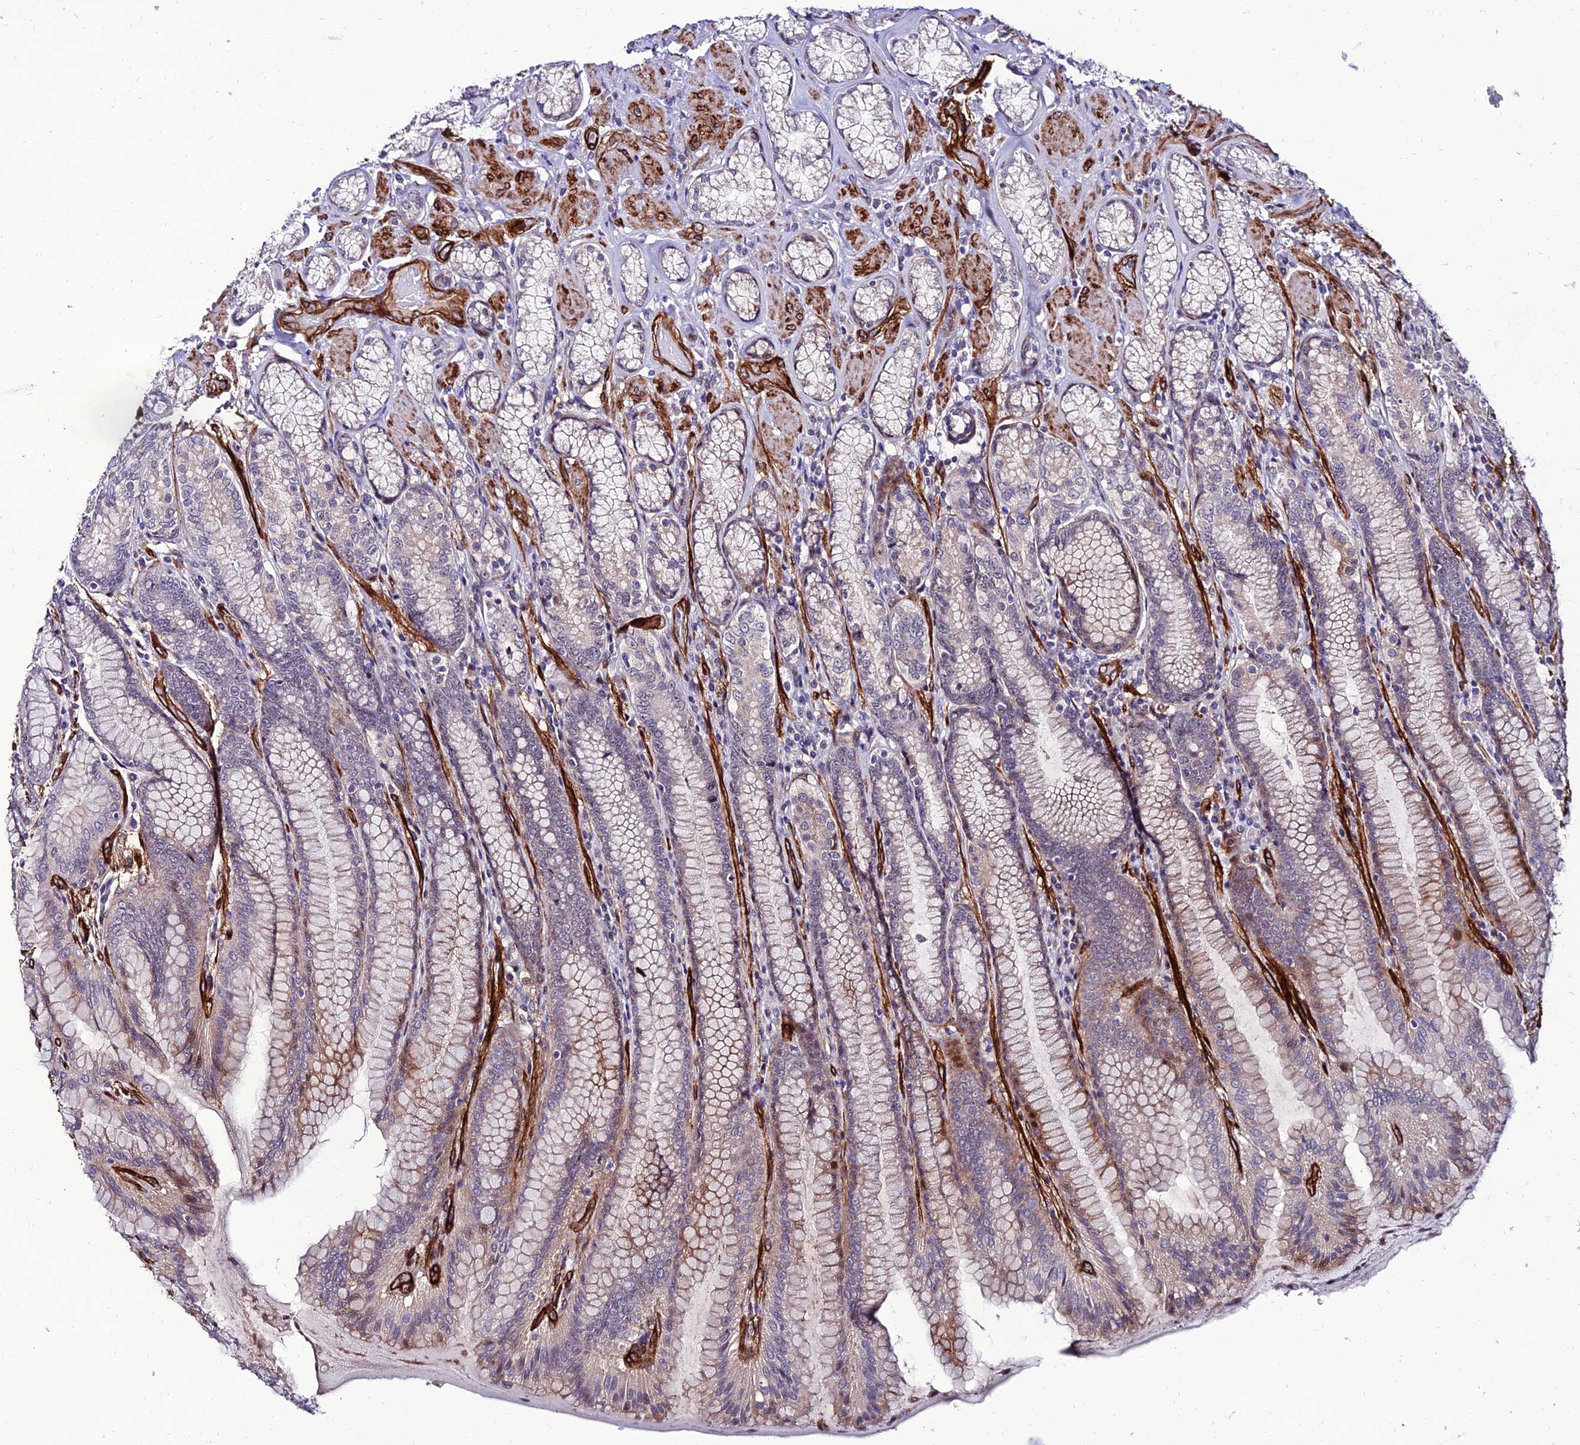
{"staining": {"intensity": "weak", "quantity": "25%-75%", "location": "cytoplasmic/membranous"}, "tissue": "stomach", "cell_type": "Glandular cells", "image_type": "normal", "snomed": [{"axis": "morphology", "description": "Normal tissue, NOS"}, {"axis": "topography", "description": "Stomach, upper"}, {"axis": "topography", "description": "Stomach, lower"}], "caption": "High-magnification brightfield microscopy of benign stomach stained with DAB (brown) and counterstained with hematoxylin (blue). glandular cells exhibit weak cytoplasmic/membranous positivity is appreciated in approximately25%-75% of cells. Using DAB (brown) and hematoxylin (blue) stains, captured at high magnification using brightfield microscopy.", "gene": "ALDH3B2", "patient": {"sex": "female", "age": 76}}